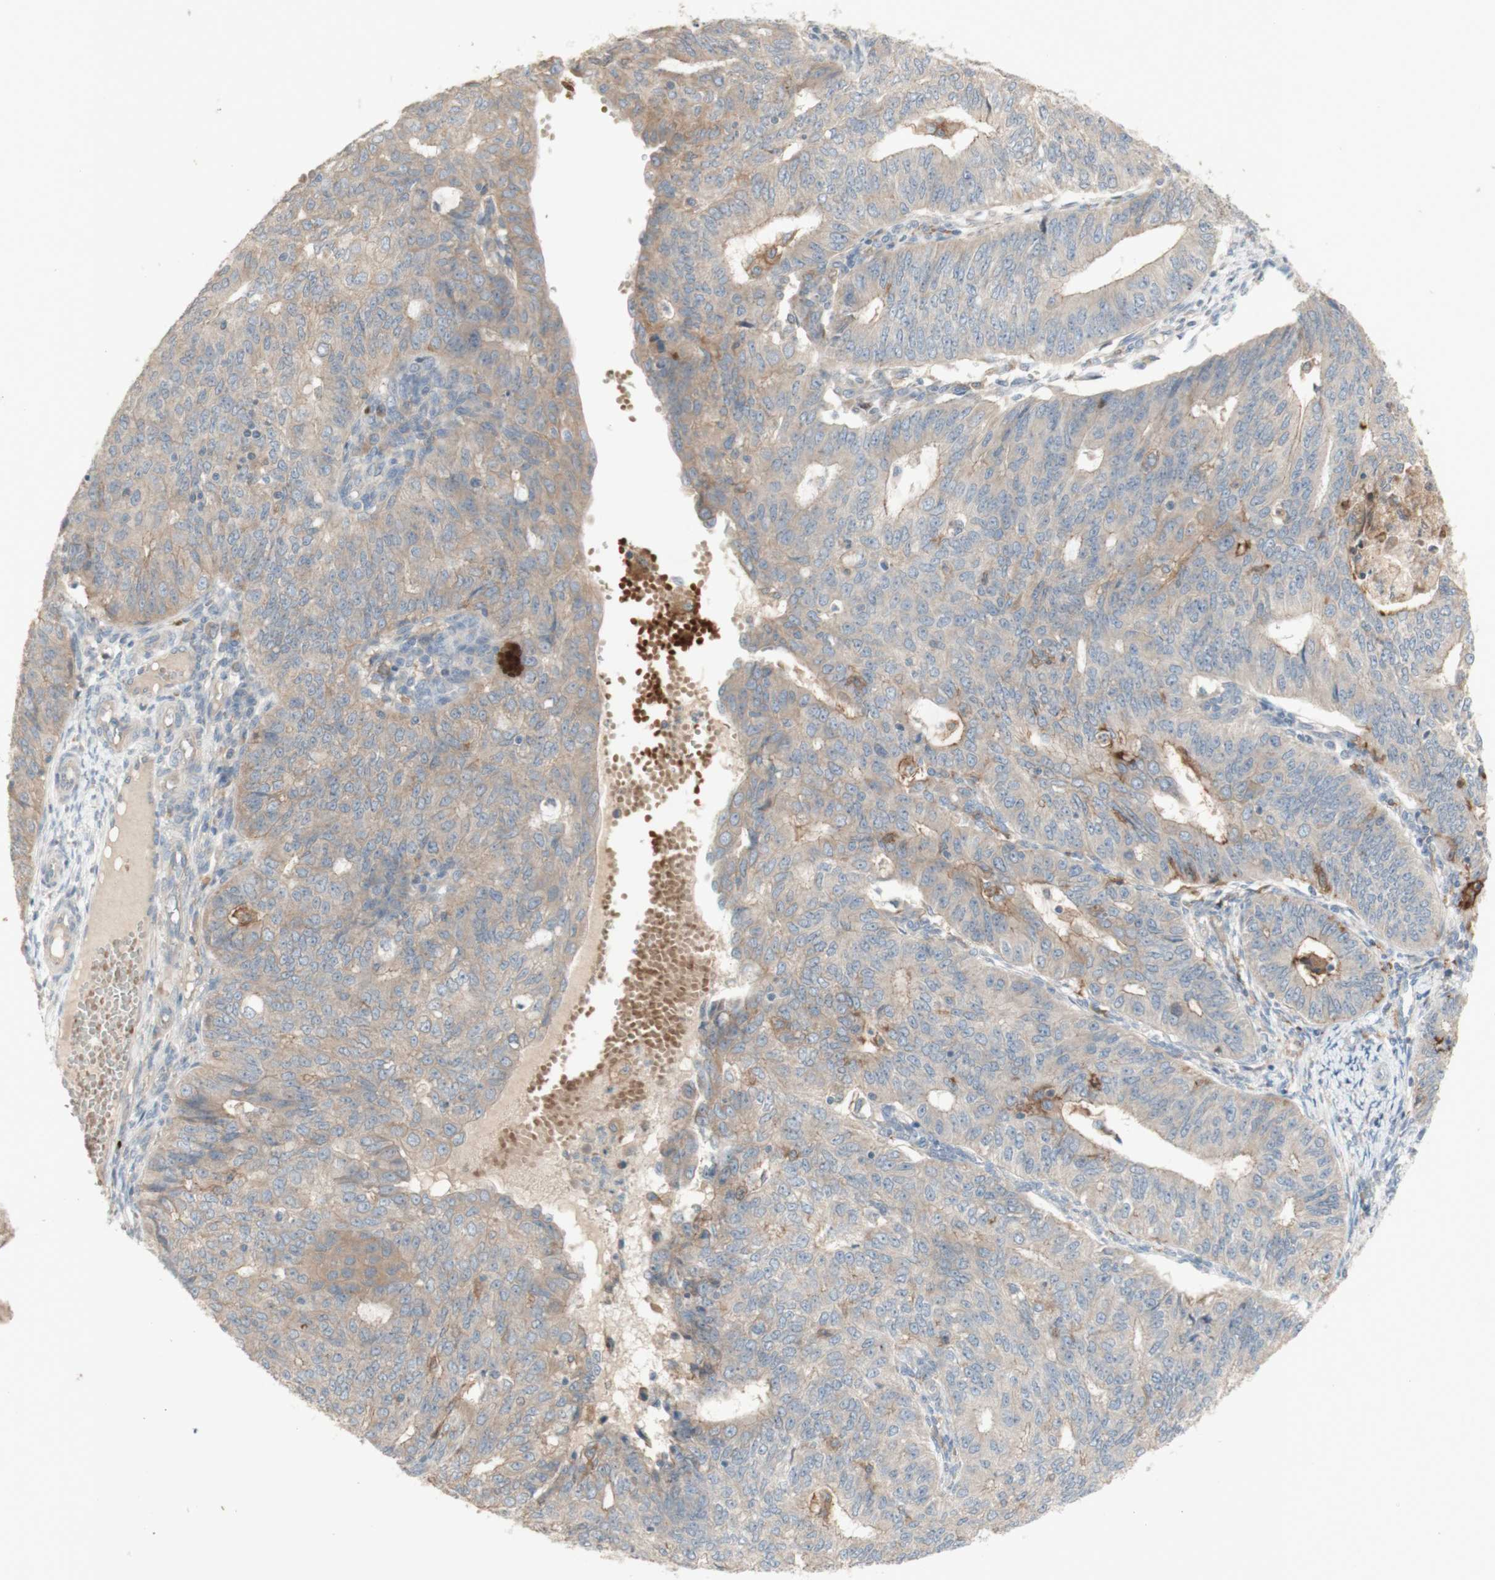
{"staining": {"intensity": "weak", "quantity": ">75%", "location": "cytoplasmic/membranous"}, "tissue": "endometrial cancer", "cell_type": "Tumor cells", "image_type": "cancer", "snomed": [{"axis": "morphology", "description": "Adenocarcinoma, NOS"}, {"axis": "topography", "description": "Endometrium"}], "caption": "Endometrial cancer (adenocarcinoma) tissue demonstrates weak cytoplasmic/membranous positivity in about >75% of tumor cells, visualized by immunohistochemistry.", "gene": "PTGER4", "patient": {"sex": "female", "age": 32}}